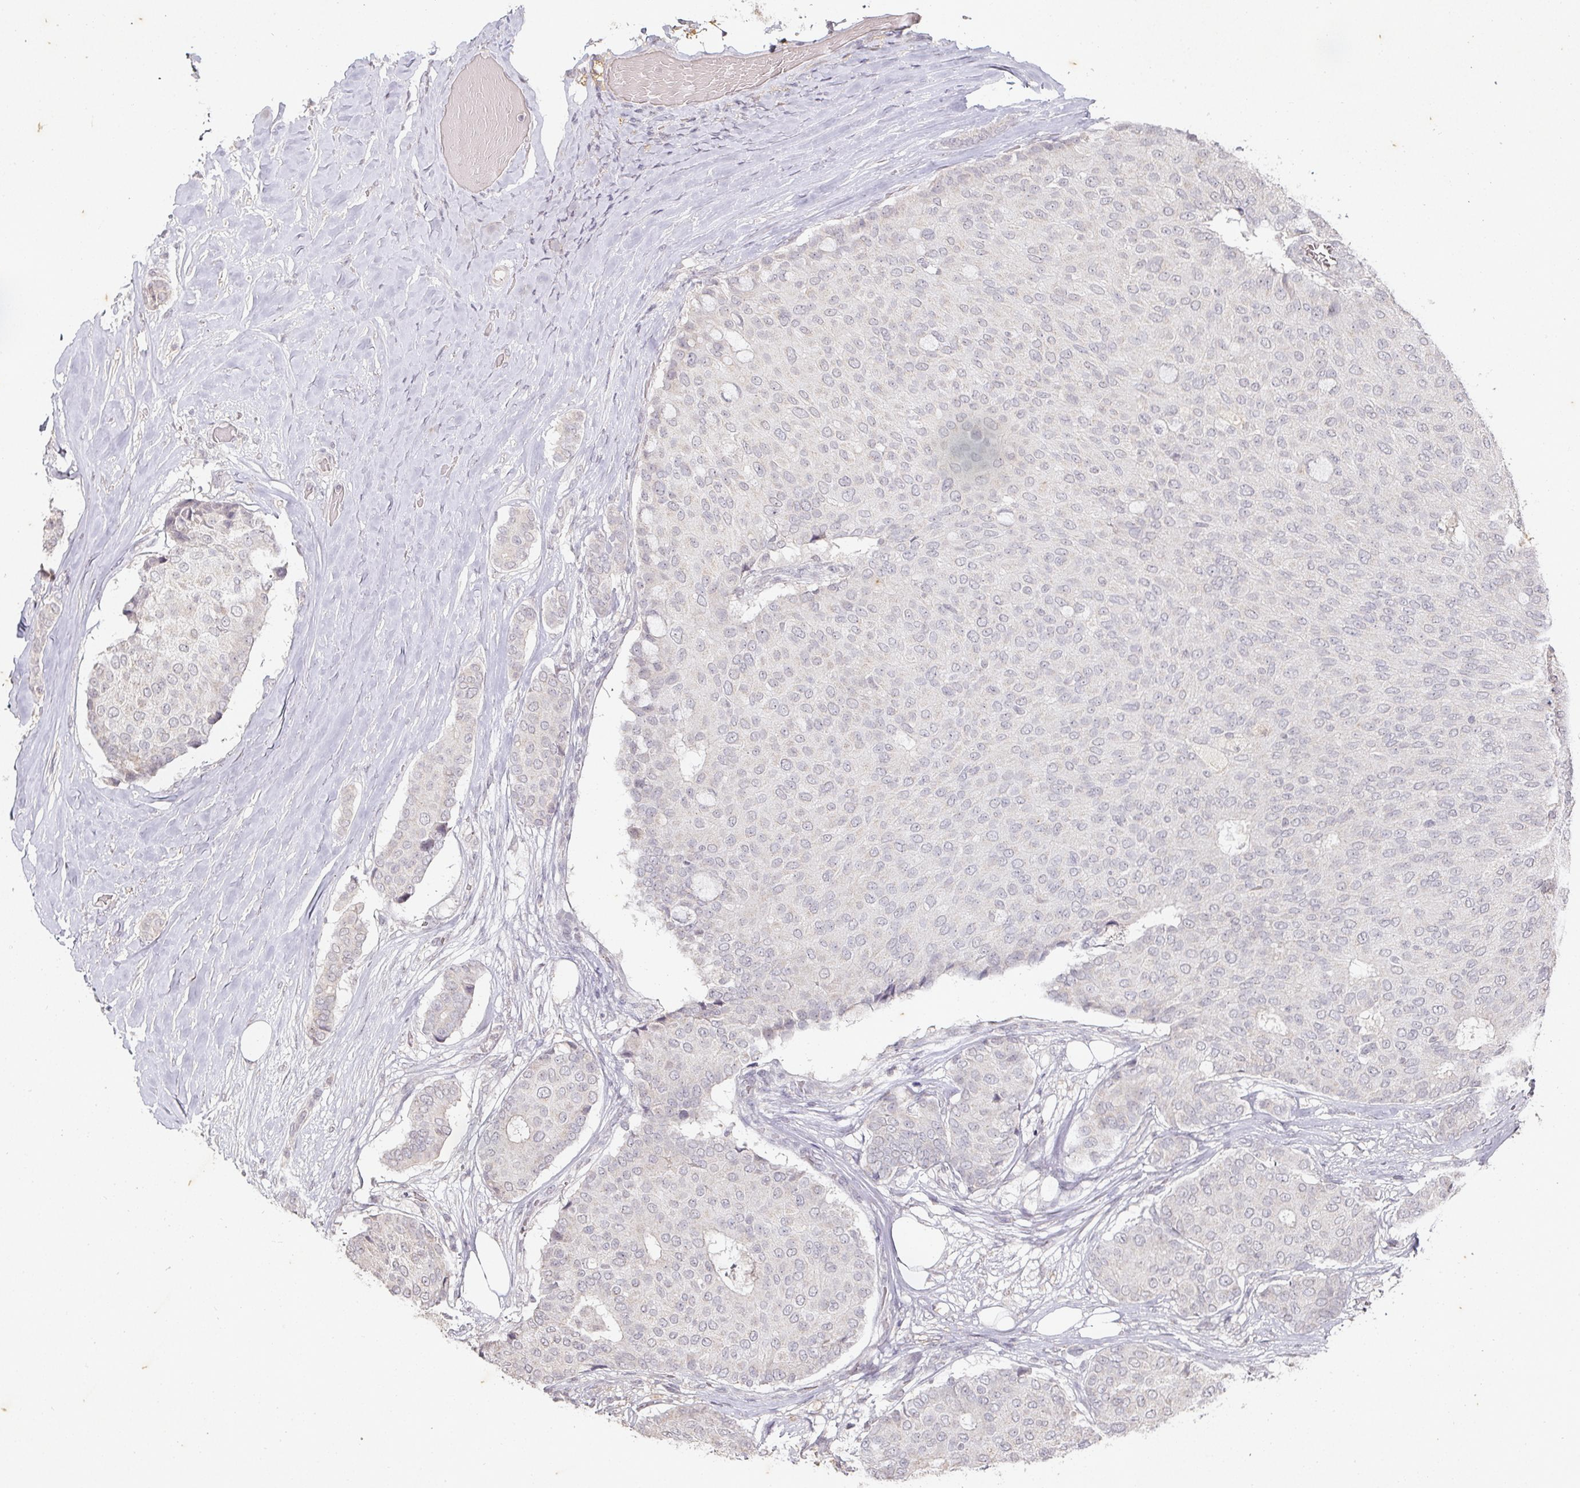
{"staining": {"intensity": "negative", "quantity": "none", "location": "none"}, "tissue": "breast cancer", "cell_type": "Tumor cells", "image_type": "cancer", "snomed": [{"axis": "morphology", "description": "Duct carcinoma"}, {"axis": "topography", "description": "Breast"}], "caption": "Tumor cells are negative for brown protein staining in breast cancer (intraductal carcinoma). The staining was performed using DAB (3,3'-diaminobenzidine) to visualize the protein expression in brown, while the nuclei were stained in blue with hematoxylin (Magnification: 20x).", "gene": "CAPN5", "patient": {"sex": "female", "age": 75}}